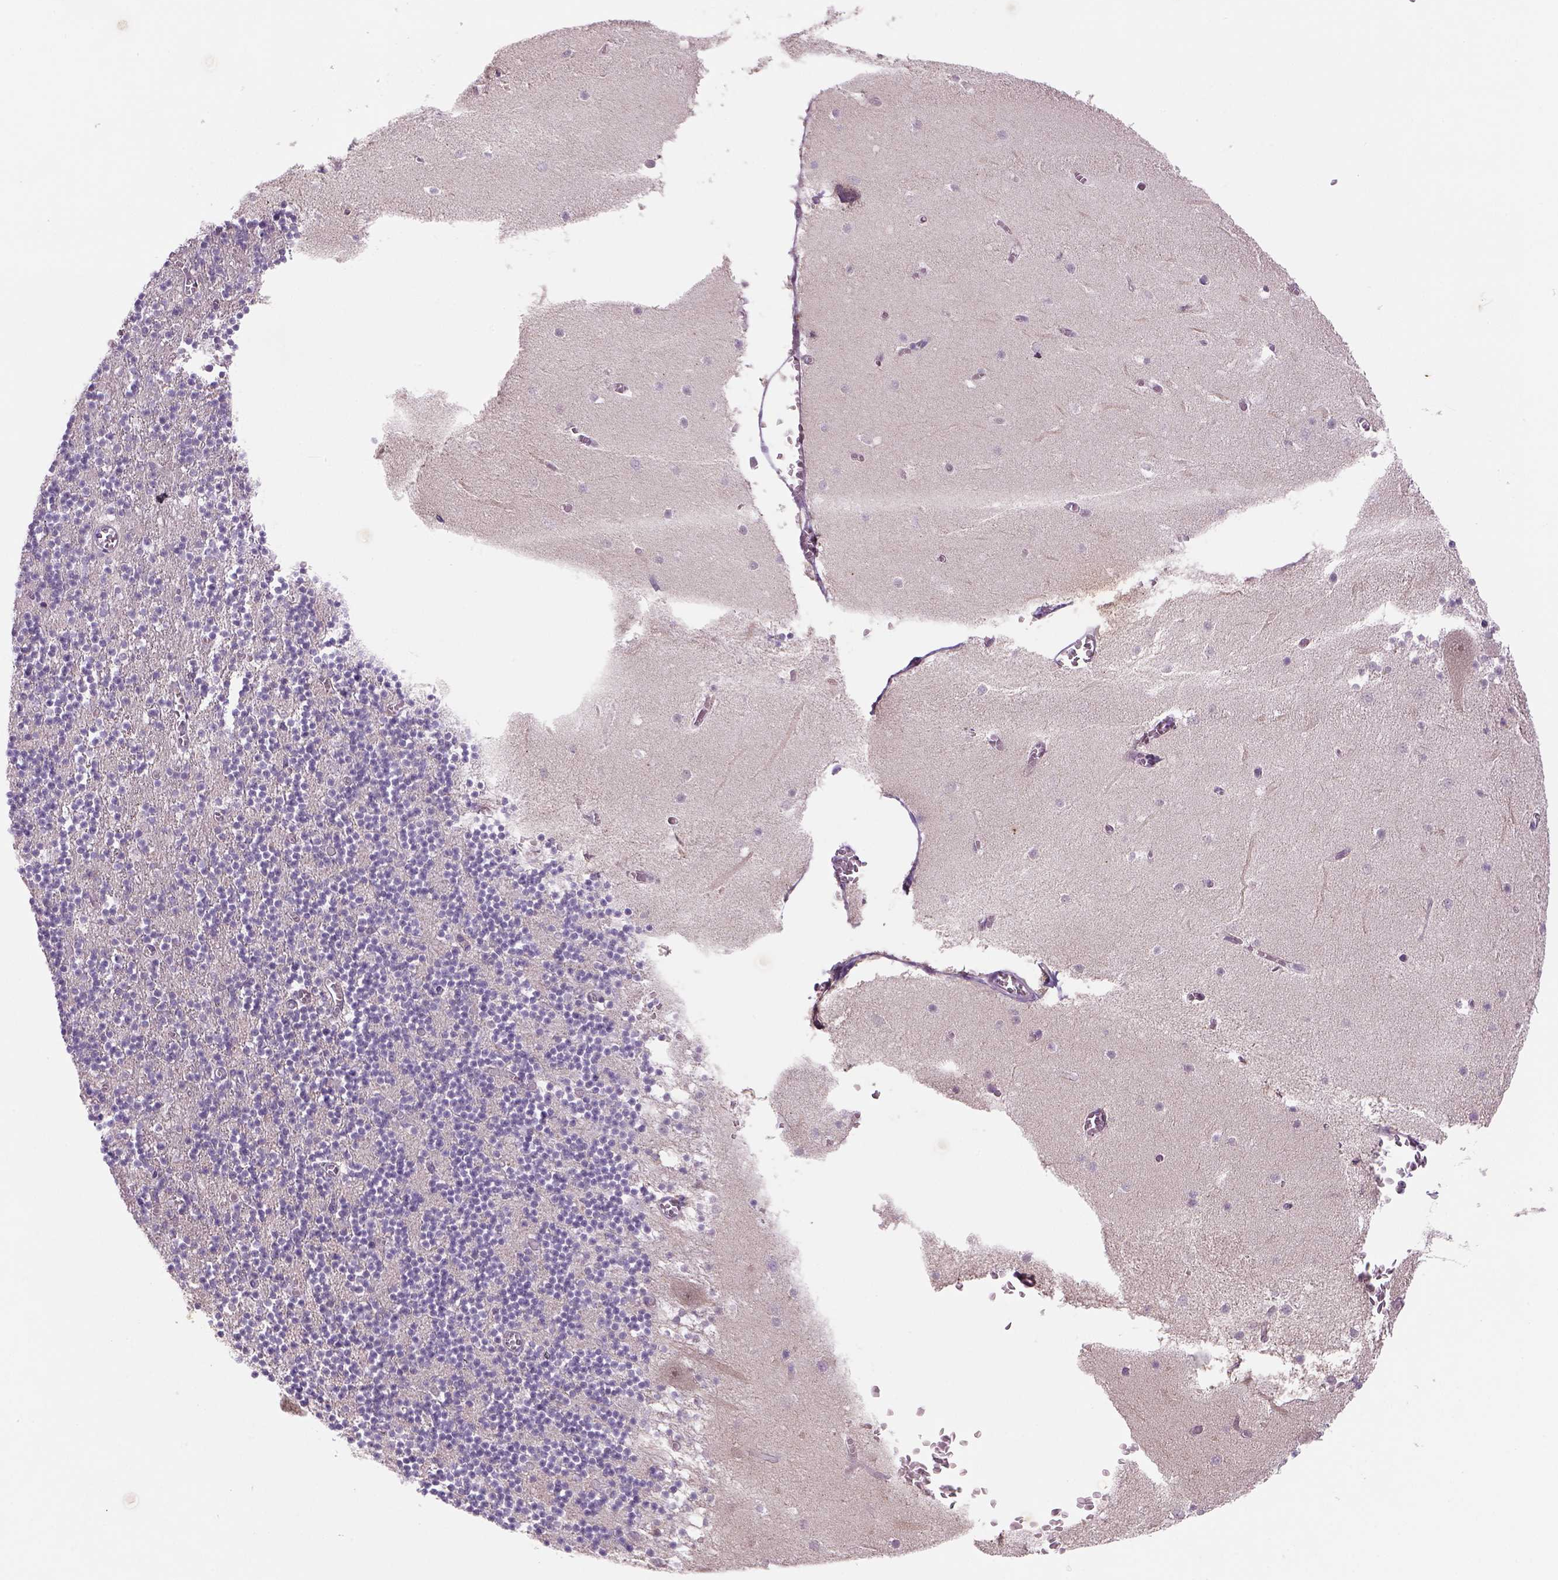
{"staining": {"intensity": "negative", "quantity": "none", "location": "none"}, "tissue": "cerebellum", "cell_type": "Cells in granular layer", "image_type": "normal", "snomed": [{"axis": "morphology", "description": "Normal tissue, NOS"}, {"axis": "topography", "description": "Cerebellum"}], "caption": "DAB immunohistochemical staining of benign human cerebellum displays no significant expression in cells in granular layer.", "gene": "ADGRV1", "patient": {"sex": "female", "age": 28}}